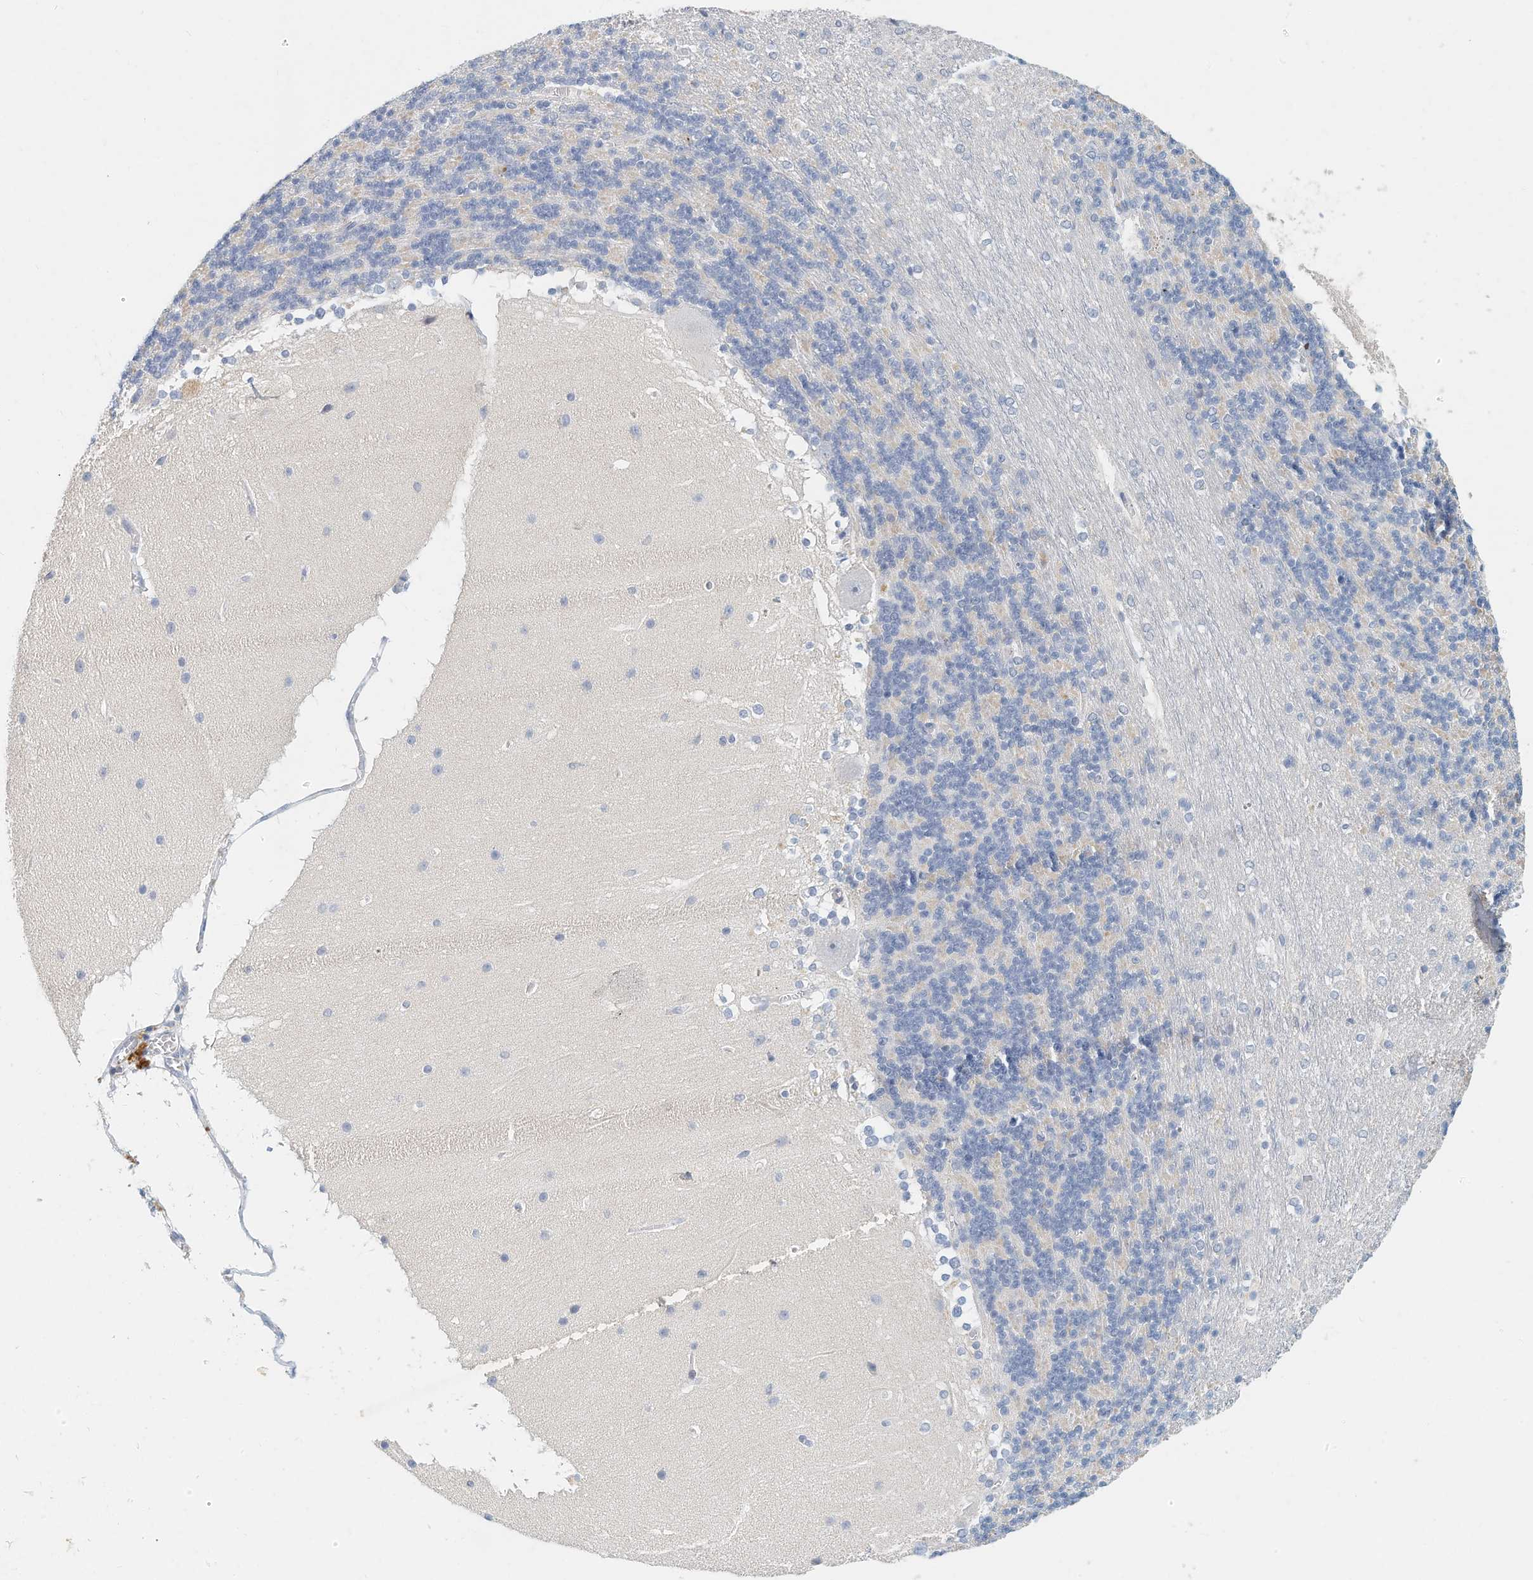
{"staining": {"intensity": "negative", "quantity": "none", "location": "none"}, "tissue": "cerebellum", "cell_type": "Cells in granular layer", "image_type": "normal", "snomed": [{"axis": "morphology", "description": "Normal tissue, NOS"}, {"axis": "topography", "description": "Cerebellum"}], "caption": "Image shows no protein expression in cells in granular layer of normal cerebellum.", "gene": "MICAL1", "patient": {"sex": "female", "age": 19}}